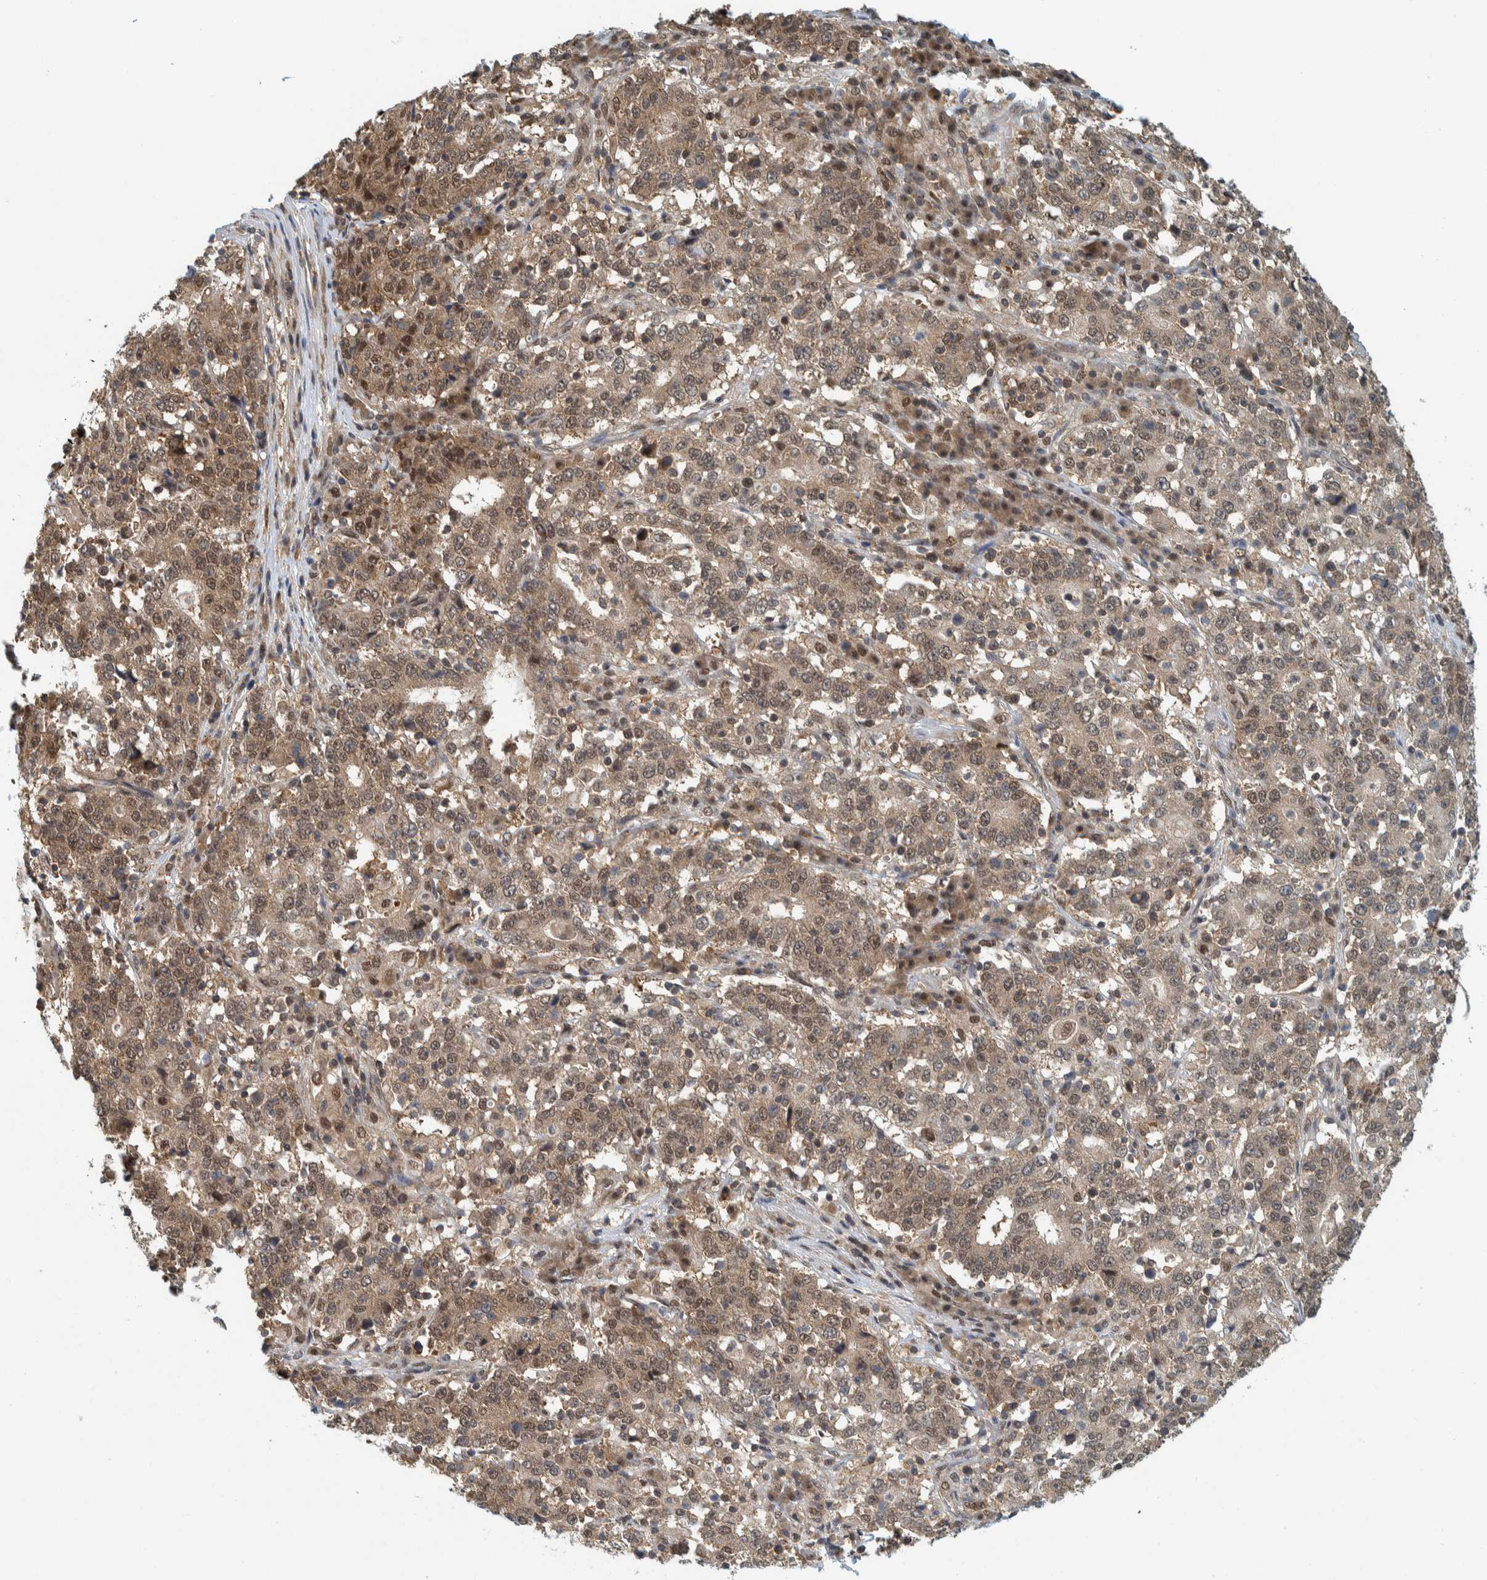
{"staining": {"intensity": "moderate", "quantity": "25%-75%", "location": "cytoplasmic/membranous,nuclear"}, "tissue": "stomach cancer", "cell_type": "Tumor cells", "image_type": "cancer", "snomed": [{"axis": "morphology", "description": "Adenocarcinoma, NOS"}, {"axis": "topography", "description": "Stomach"}], "caption": "Moderate cytoplasmic/membranous and nuclear expression for a protein is seen in approximately 25%-75% of tumor cells of stomach cancer using immunohistochemistry.", "gene": "COPS3", "patient": {"sex": "male", "age": 59}}